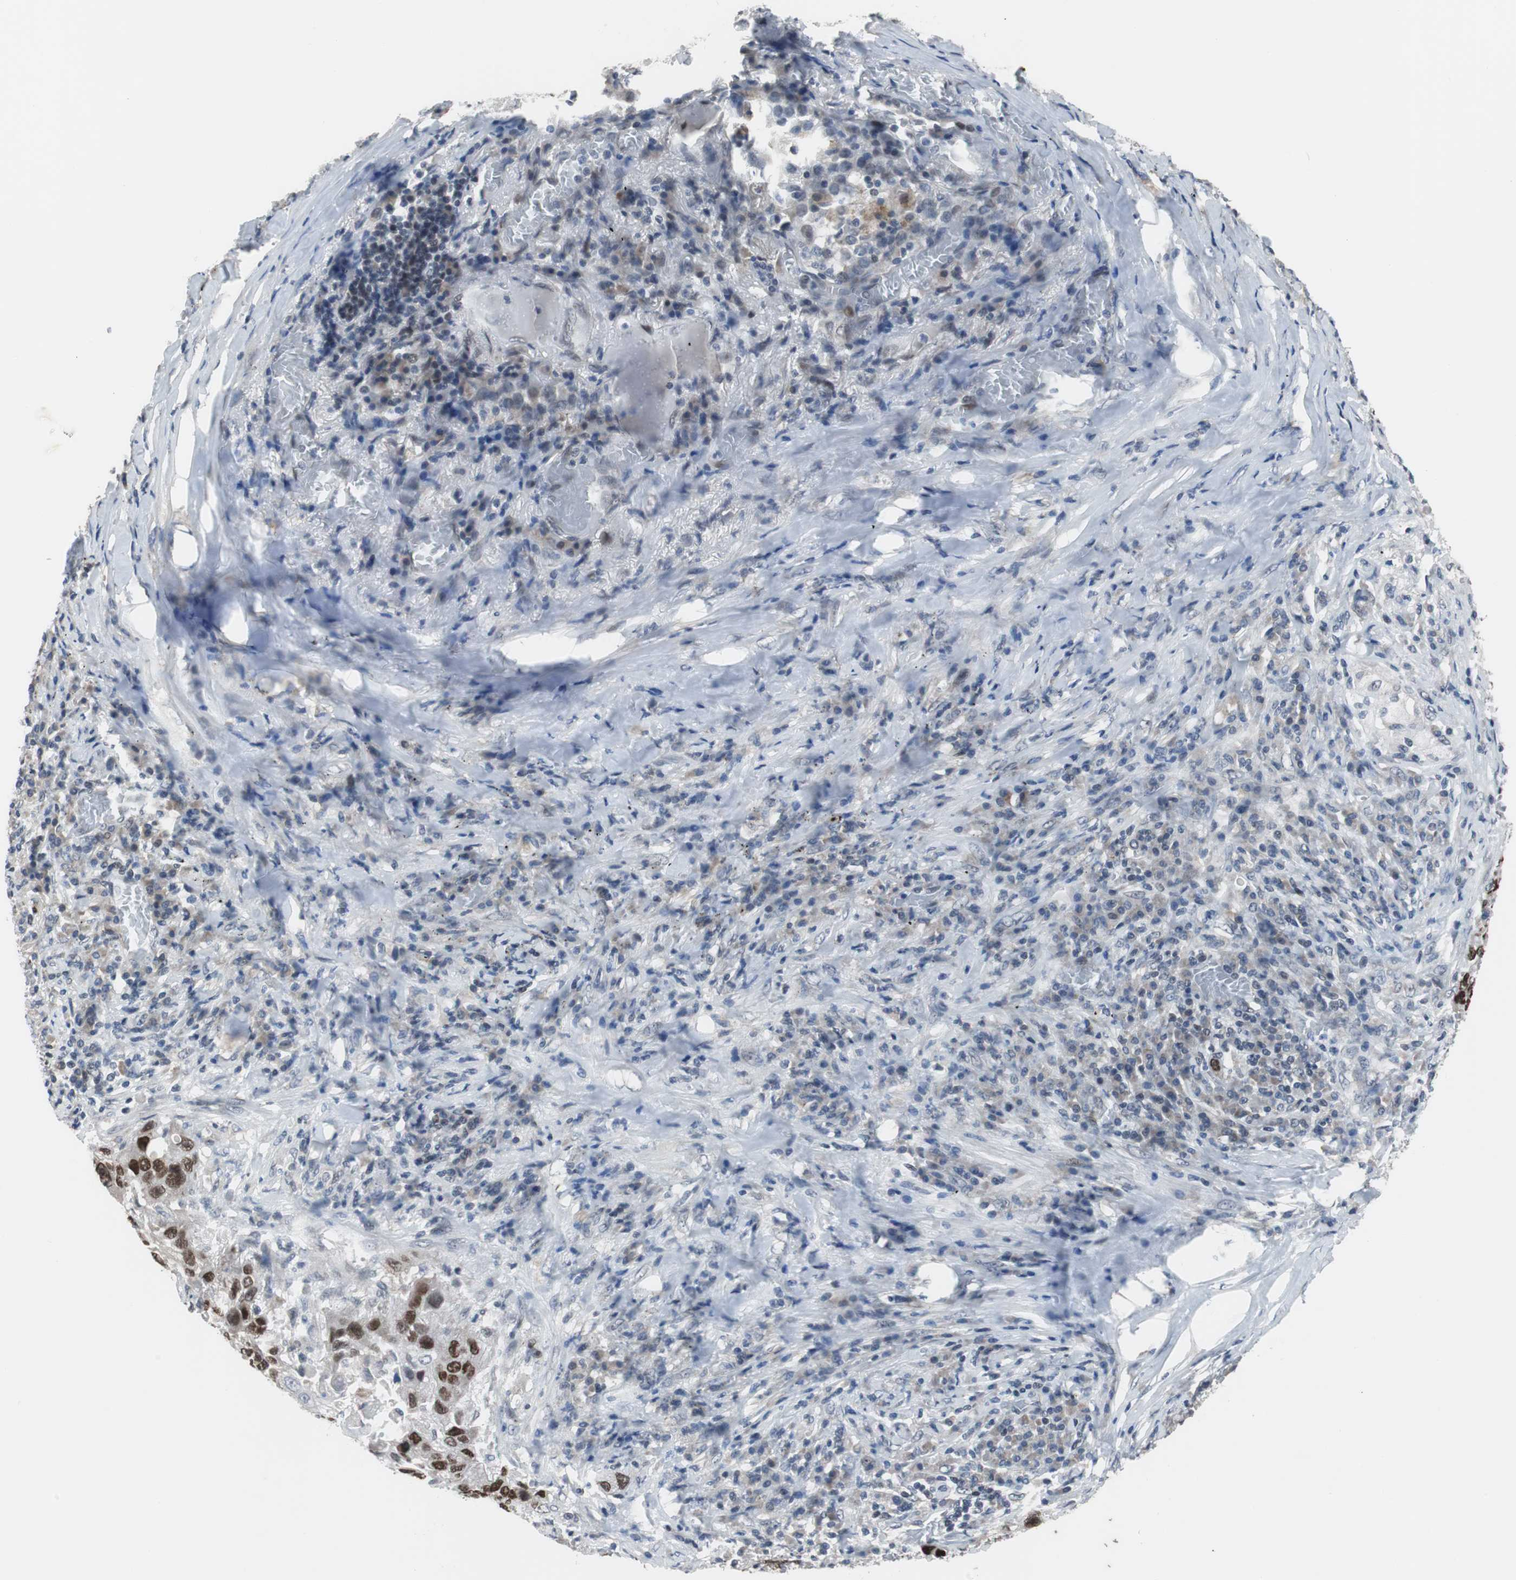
{"staining": {"intensity": "moderate", "quantity": "25%-75%", "location": "nuclear"}, "tissue": "lung cancer", "cell_type": "Tumor cells", "image_type": "cancer", "snomed": [{"axis": "morphology", "description": "Squamous cell carcinoma, NOS"}, {"axis": "topography", "description": "Lung"}], "caption": "Immunohistochemistry (IHC) of human squamous cell carcinoma (lung) demonstrates medium levels of moderate nuclear expression in about 25%-75% of tumor cells. (Stains: DAB (3,3'-diaminobenzidine) in brown, nuclei in blue, Microscopy: brightfield microscopy at high magnification).", "gene": "TP63", "patient": {"sex": "male", "age": 57}}